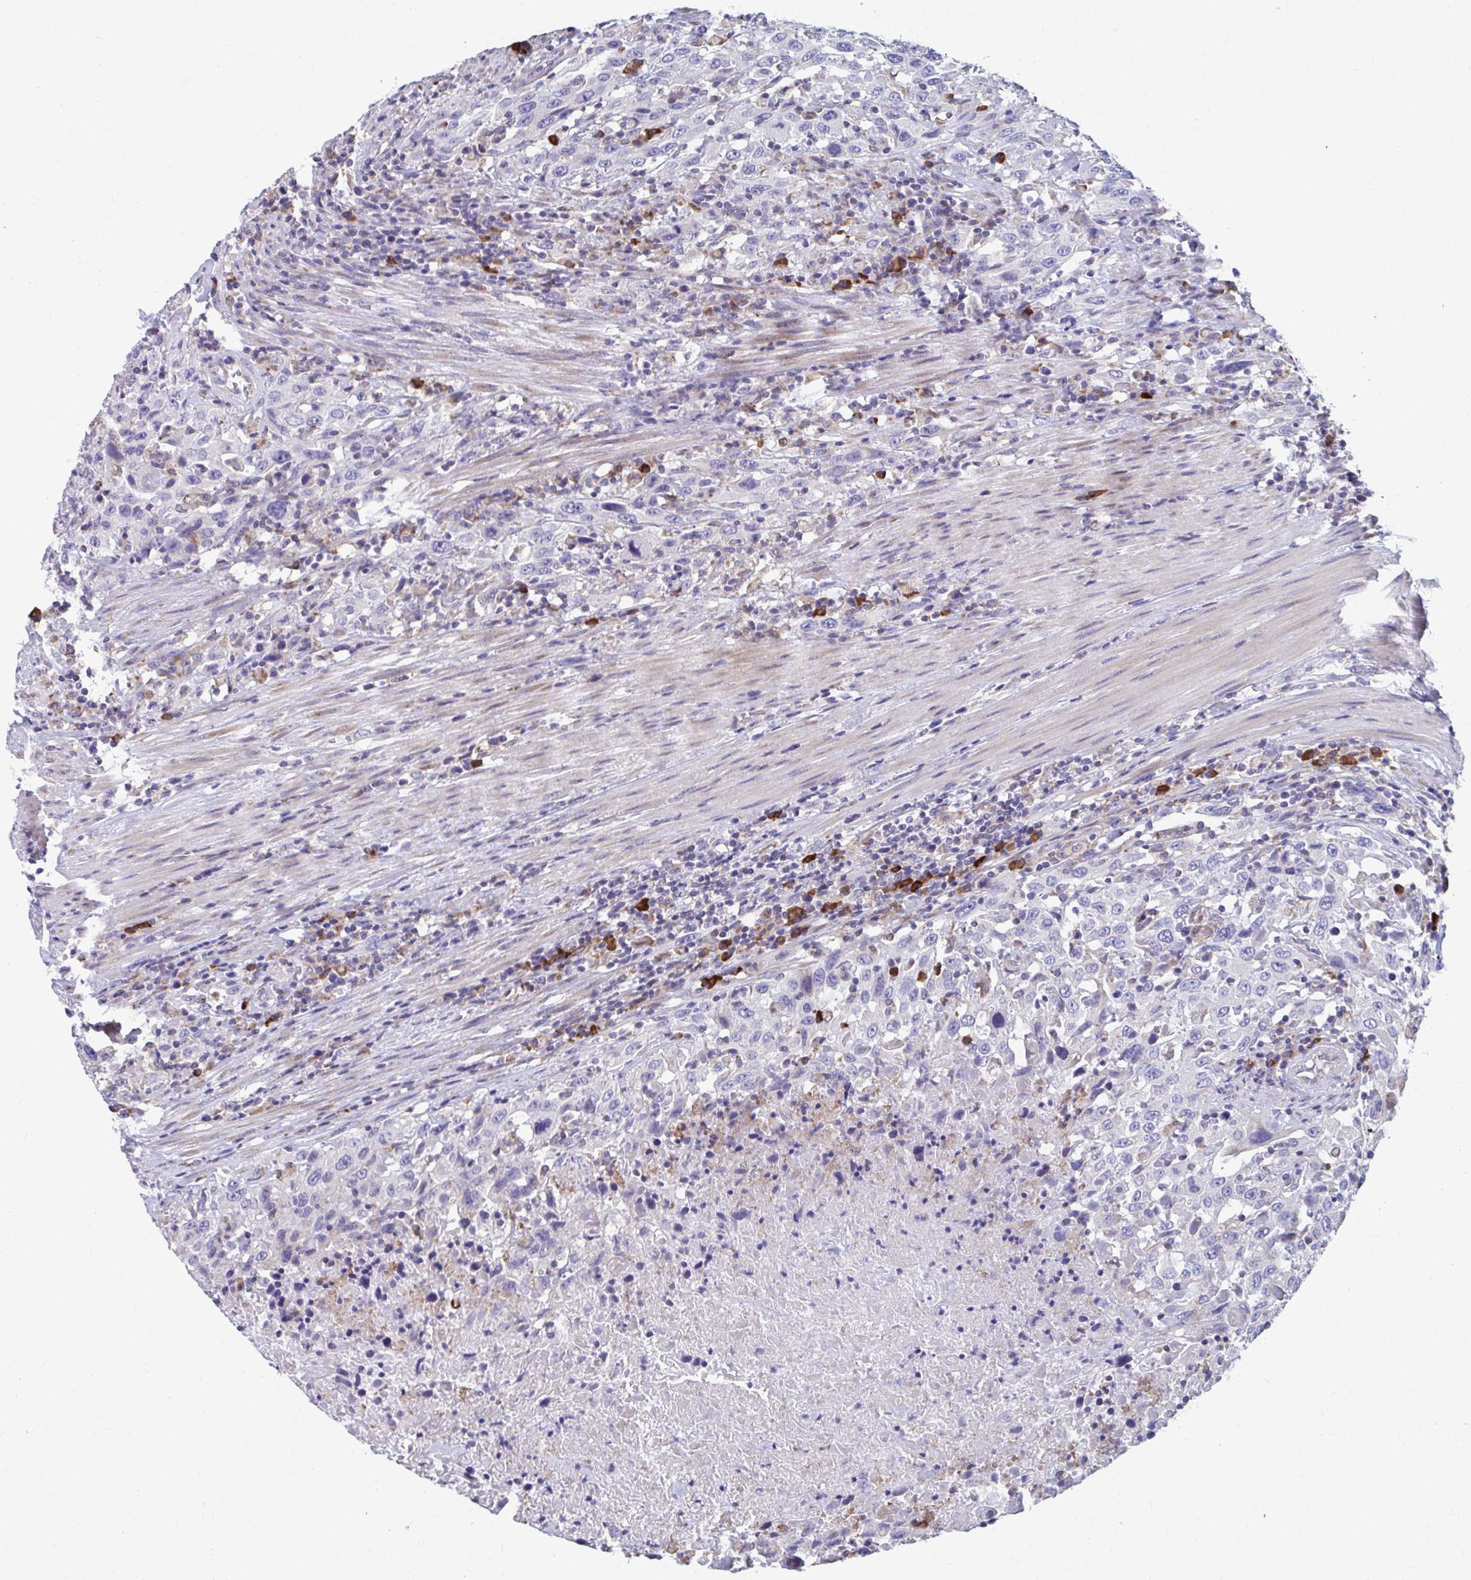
{"staining": {"intensity": "negative", "quantity": "none", "location": "none"}, "tissue": "urothelial cancer", "cell_type": "Tumor cells", "image_type": "cancer", "snomed": [{"axis": "morphology", "description": "Urothelial carcinoma, High grade"}, {"axis": "topography", "description": "Urinary bladder"}], "caption": "This micrograph is of urothelial cancer stained with IHC to label a protein in brown with the nuclei are counter-stained blue. There is no expression in tumor cells.", "gene": "FKBP2", "patient": {"sex": "male", "age": 61}}